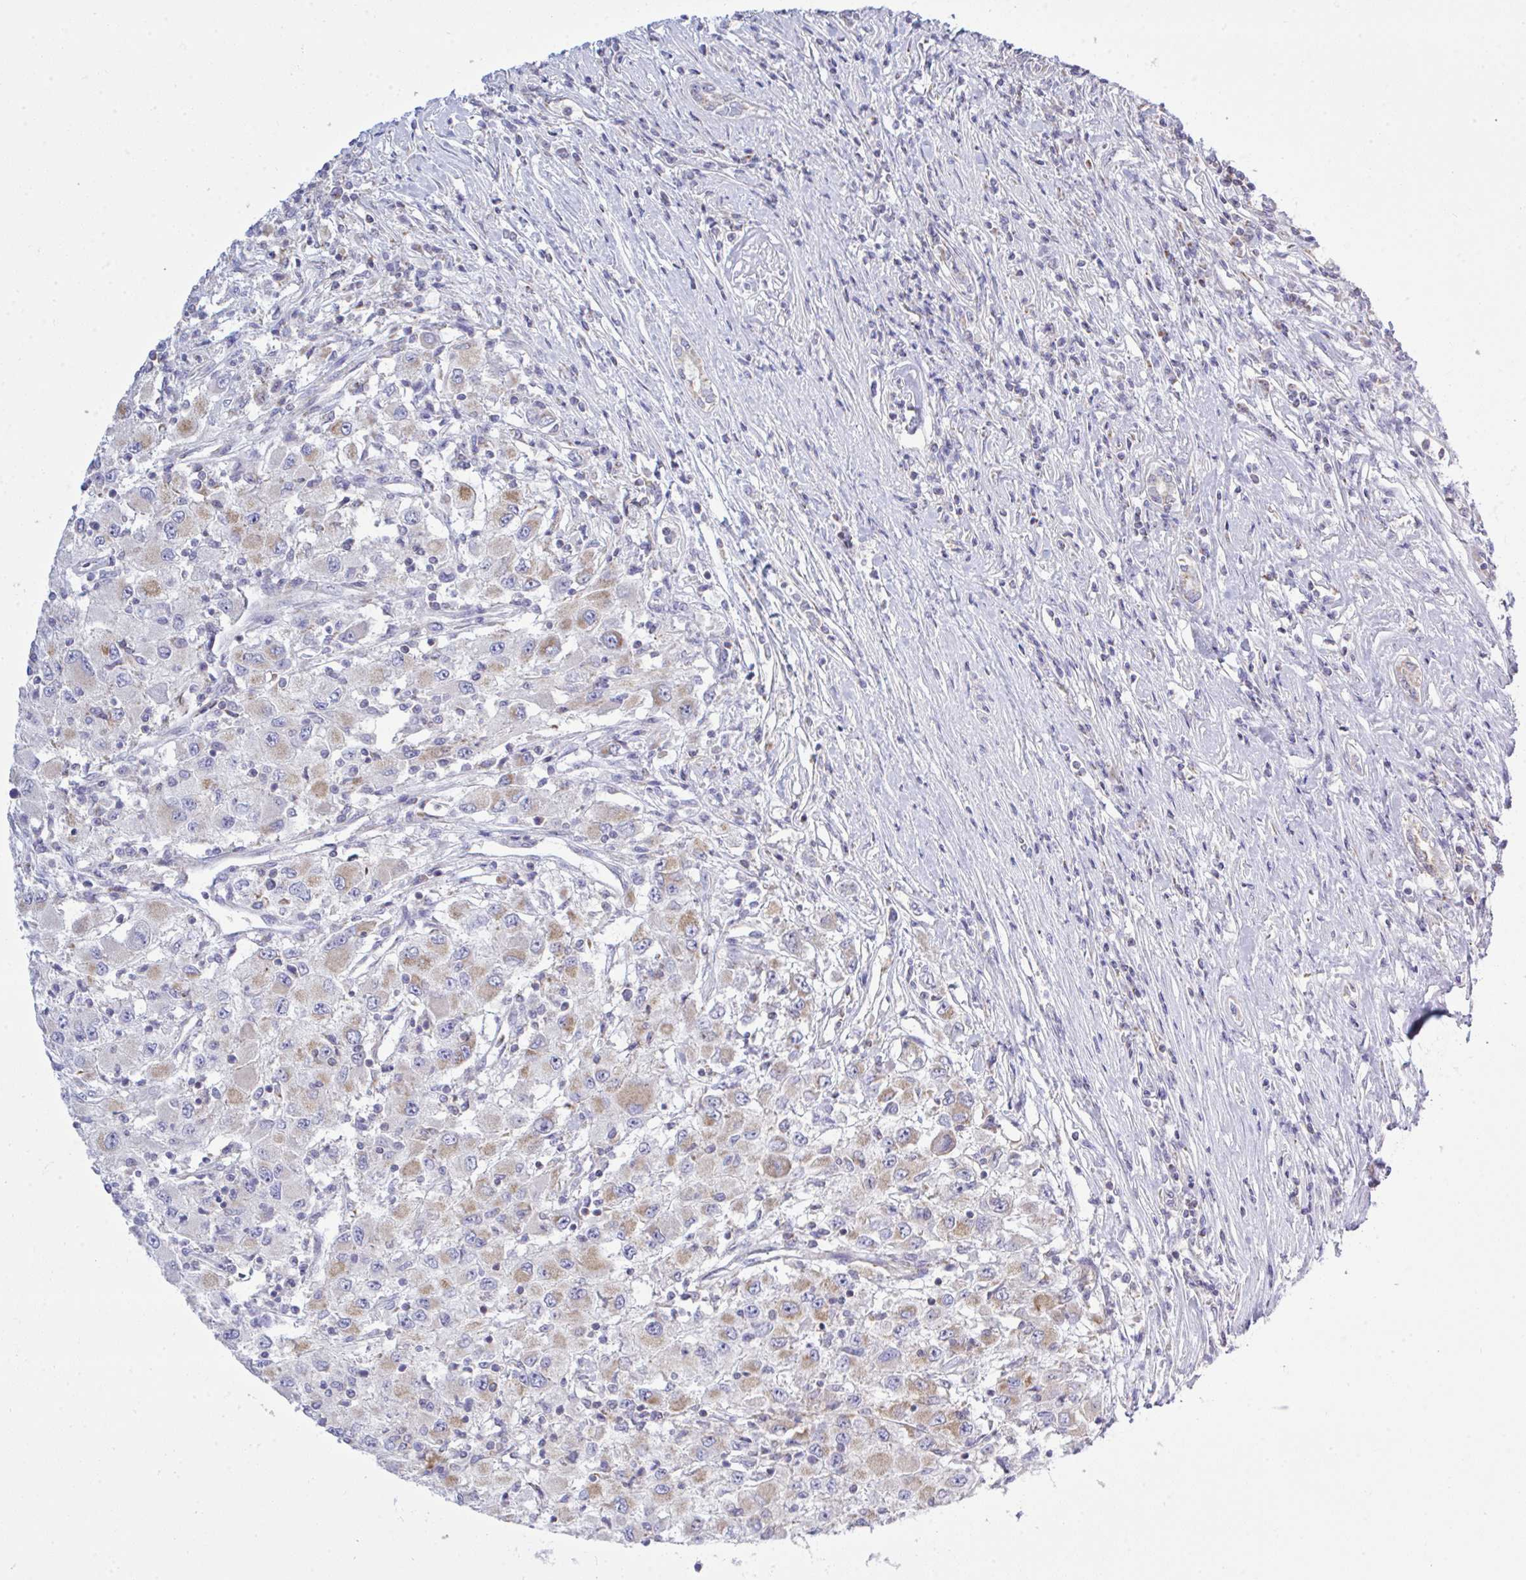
{"staining": {"intensity": "moderate", "quantity": "25%-75%", "location": "cytoplasmic/membranous"}, "tissue": "renal cancer", "cell_type": "Tumor cells", "image_type": "cancer", "snomed": [{"axis": "morphology", "description": "Adenocarcinoma, NOS"}, {"axis": "topography", "description": "Kidney"}], "caption": "The histopathology image shows a brown stain indicating the presence of a protein in the cytoplasmic/membranous of tumor cells in renal adenocarcinoma.", "gene": "NDUFA7", "patient": {"sex": "female", "age": 67}}